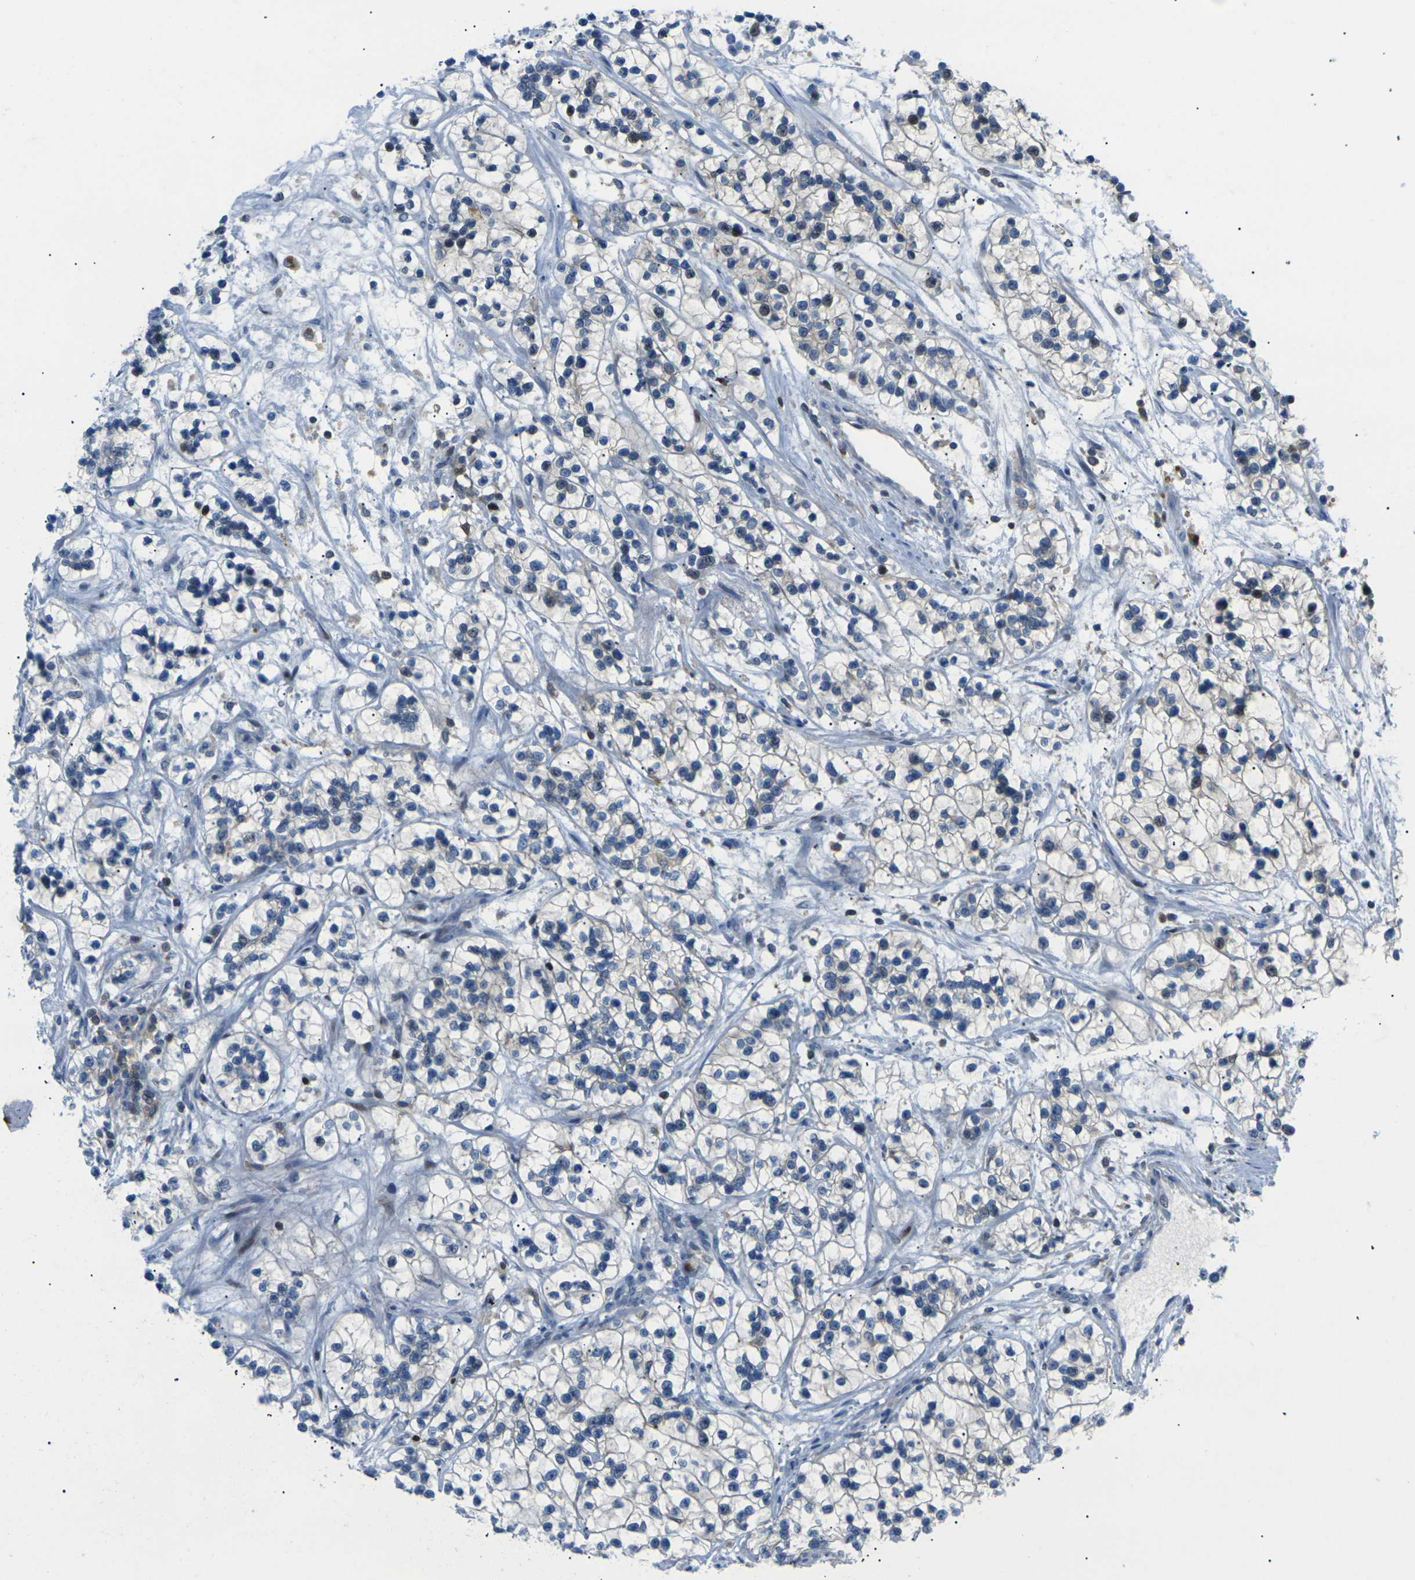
{"staining": {"intensity": "weak", "quantity": "<25%", "location": "cytoplasmic/membranous"}, "tissue": "renal cancer", "cell_type": "Tumor cells", "image_type": "cancer", "snomed": [{"axis": "morphology", "description": "Adenocarcinoma, NOS"}, {"axis": "topography", "description": "Kidney"}], "caption": "An immunohistochemistry photomicrograph of adenocarcinoma (renal) is shown. There is no staining in tumor cells of adenocarcinoma (renal). (DAB IHC, high magnification).", "gene": "RPS6KA3", "patient": {"sex": "female", "age": 57}}